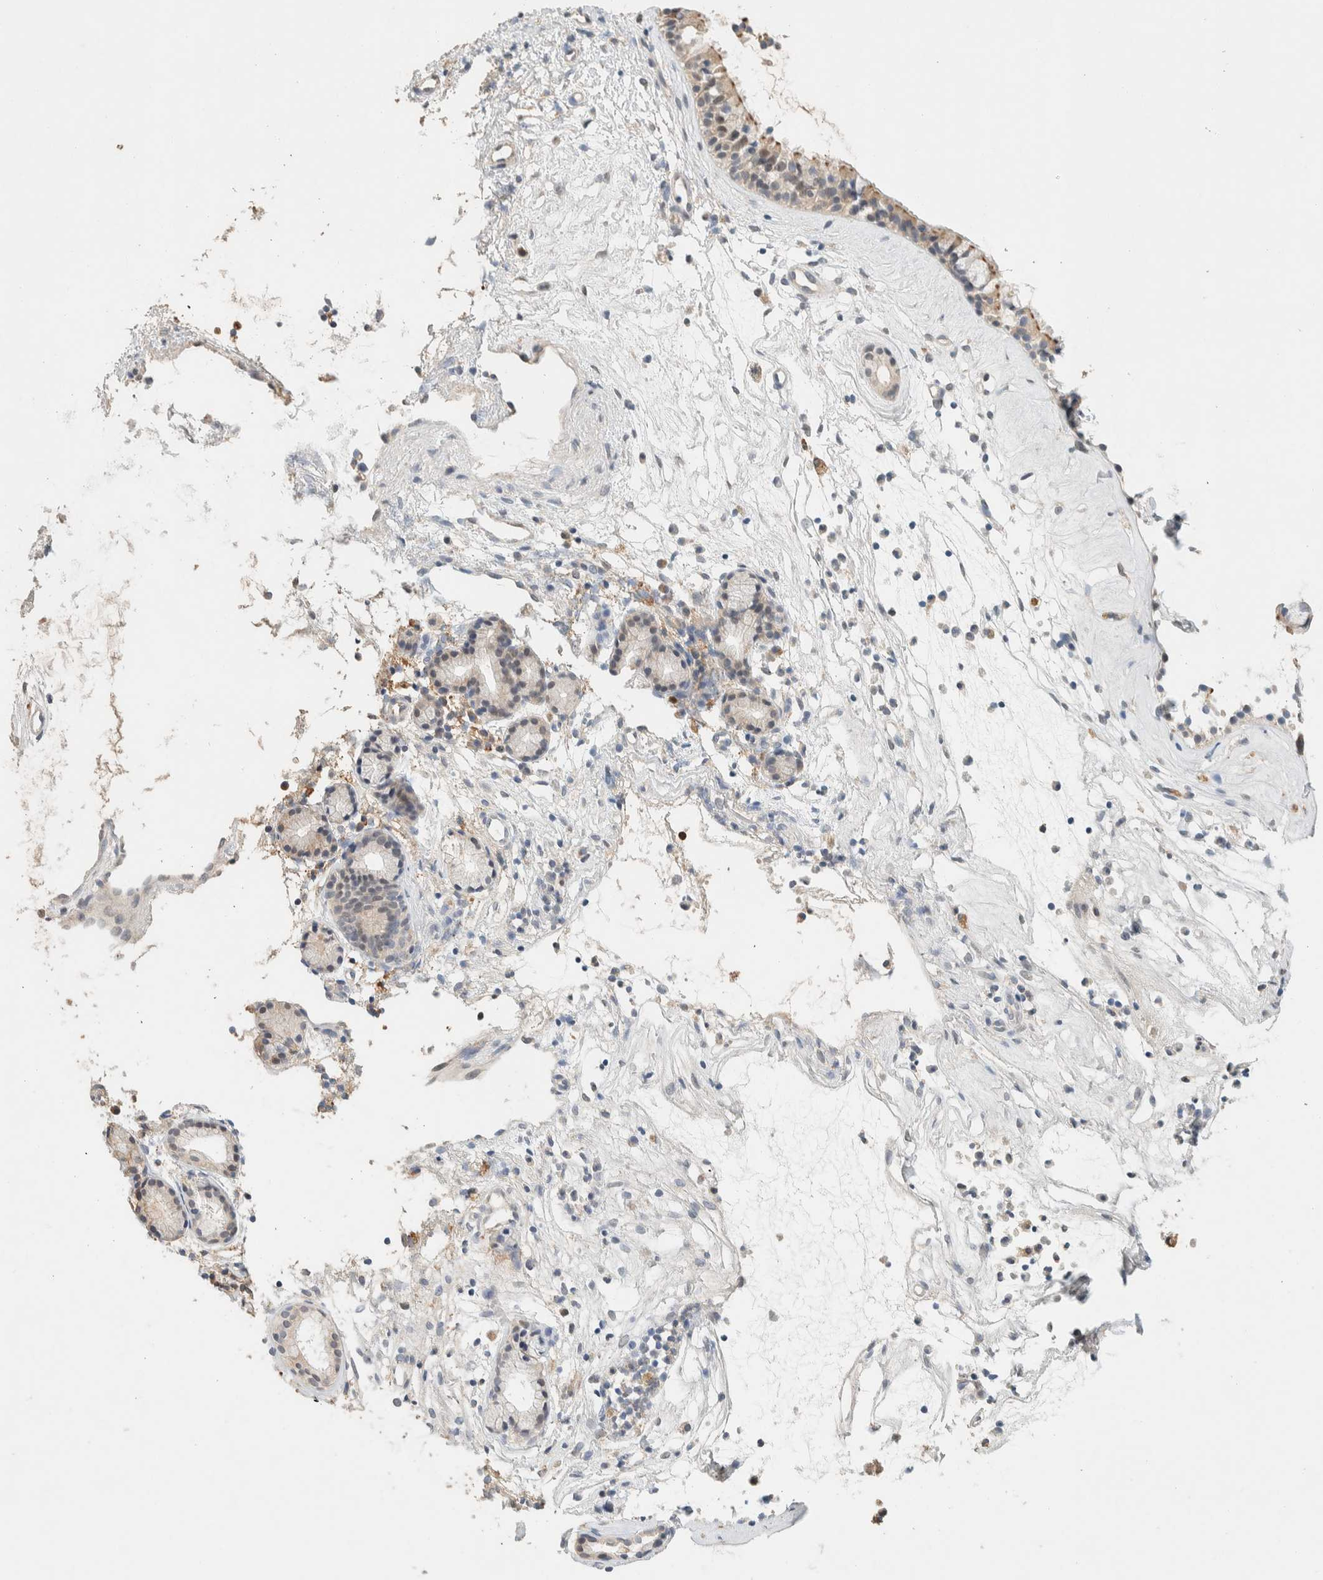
{"staining": {"intensity": "weak", "quantity": ">75%", "location": "cytoplasmic/membranous"}, "tissue": "nasopharynx", "cell_type": "Respiratory epithelial cells", "image_type": "normal", "snomed": [{"axis": "morphology", "description": "Normal tissue, NOS"}, {"axis": "topography", "description": "Nasopharynx"}], "caption": "Immunohistochemical staining of unremarkable human nasopharynx shows >75% levels of weak cytoplasmic/membranous protein expression in approximately >75% of respiratory epithelial cells.", "gene": "TTC3", "patient": {"sex": "female", "age": 42}}